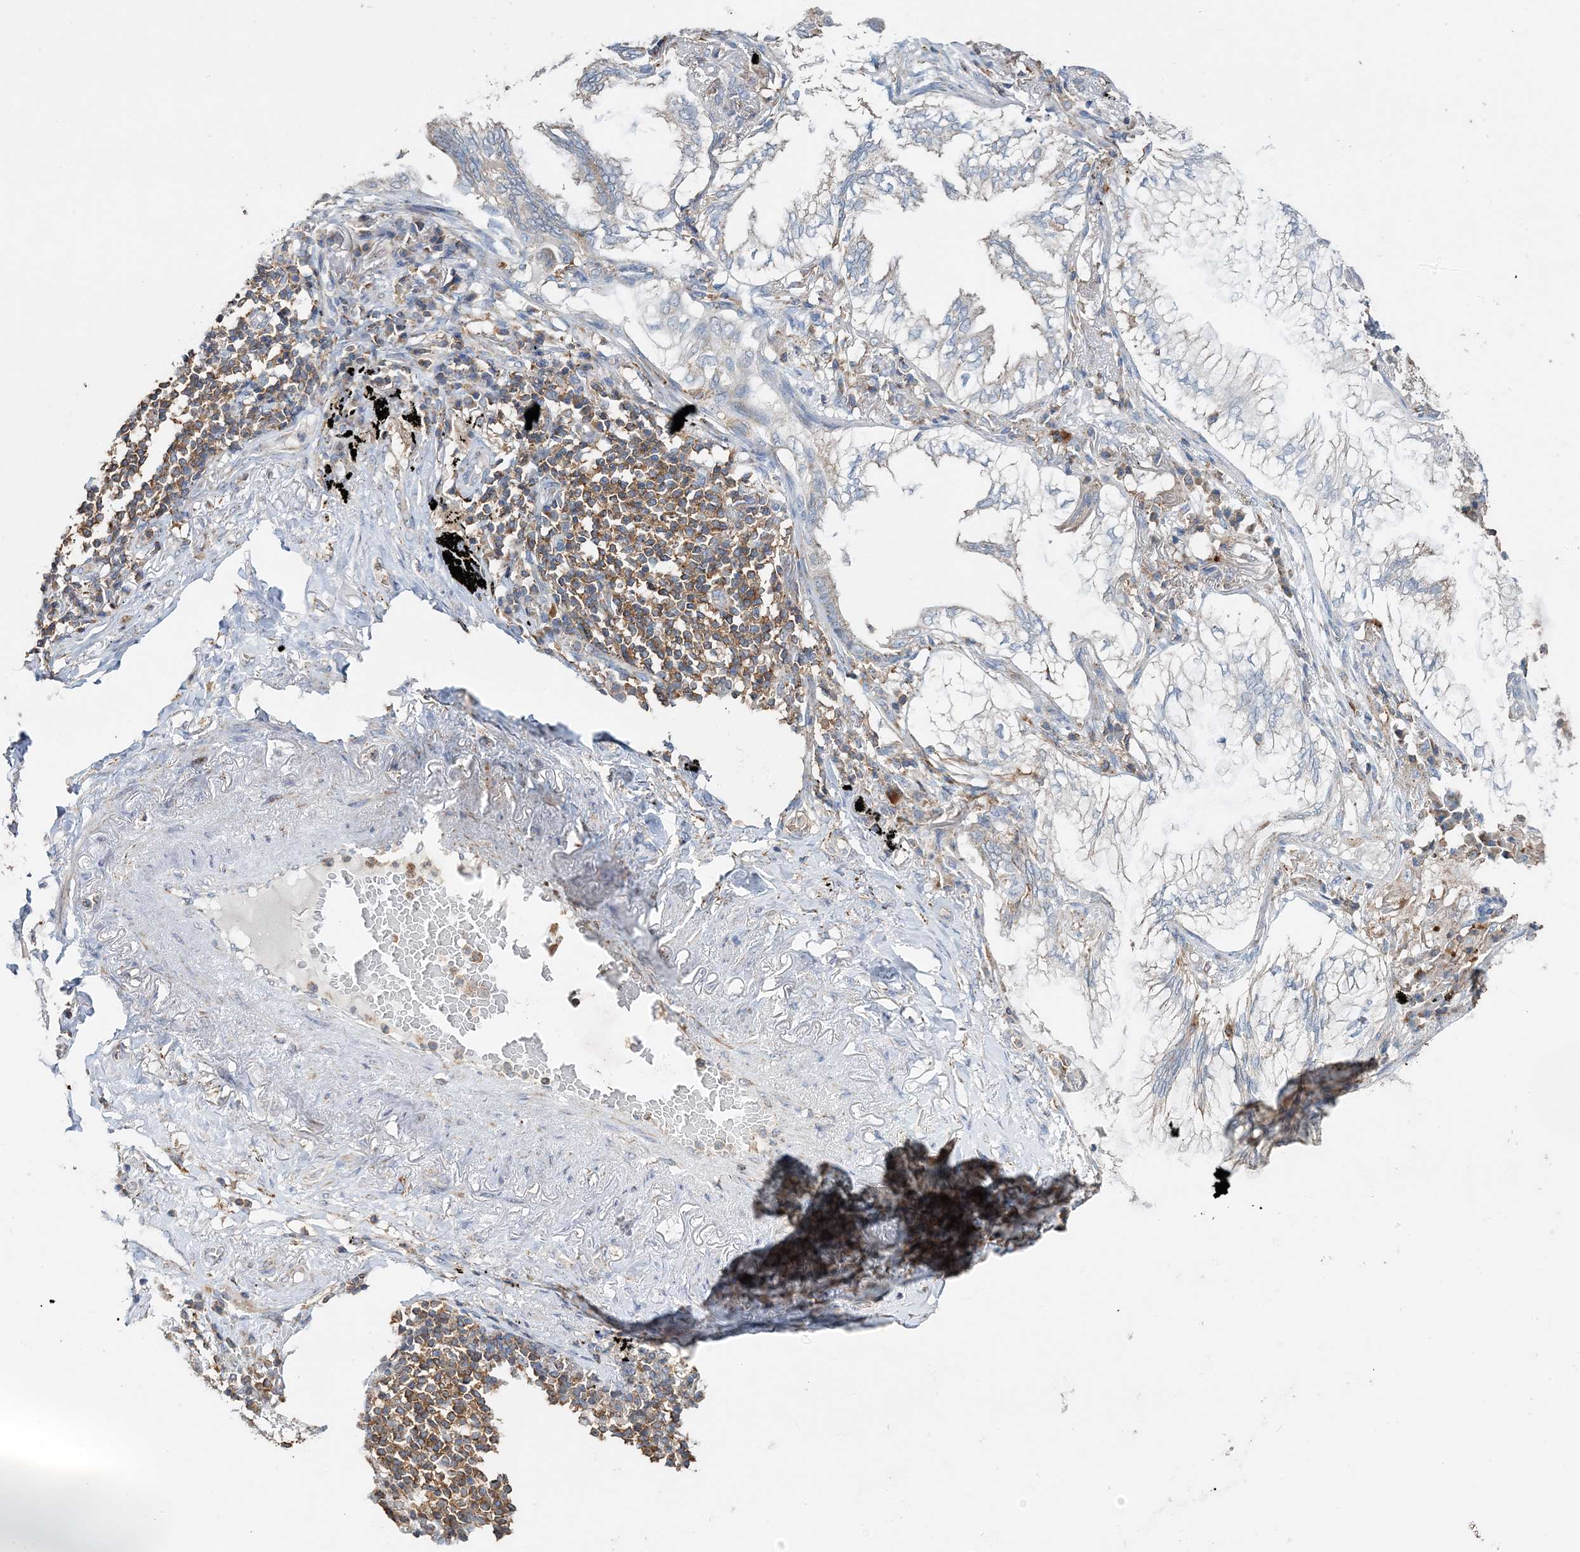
{"staining": {"intensity": "negative", "quantity": "none", "location": "none"}, "tissue": "lung cancer", "cell_type": "Tumor cells", "image_type": "cancer", "snomed": [{"axis": "morphology", "description": "Adenocarcinoma, NOS"}, {"axis": "topography", "description": "Lung"}], "caption": "The image demonstrates no significant positivity in tumor cells of lung cancer (adenocarcinoma).", "gene": "TMLHE", "patient": {"sex": "female", "age": 70}}